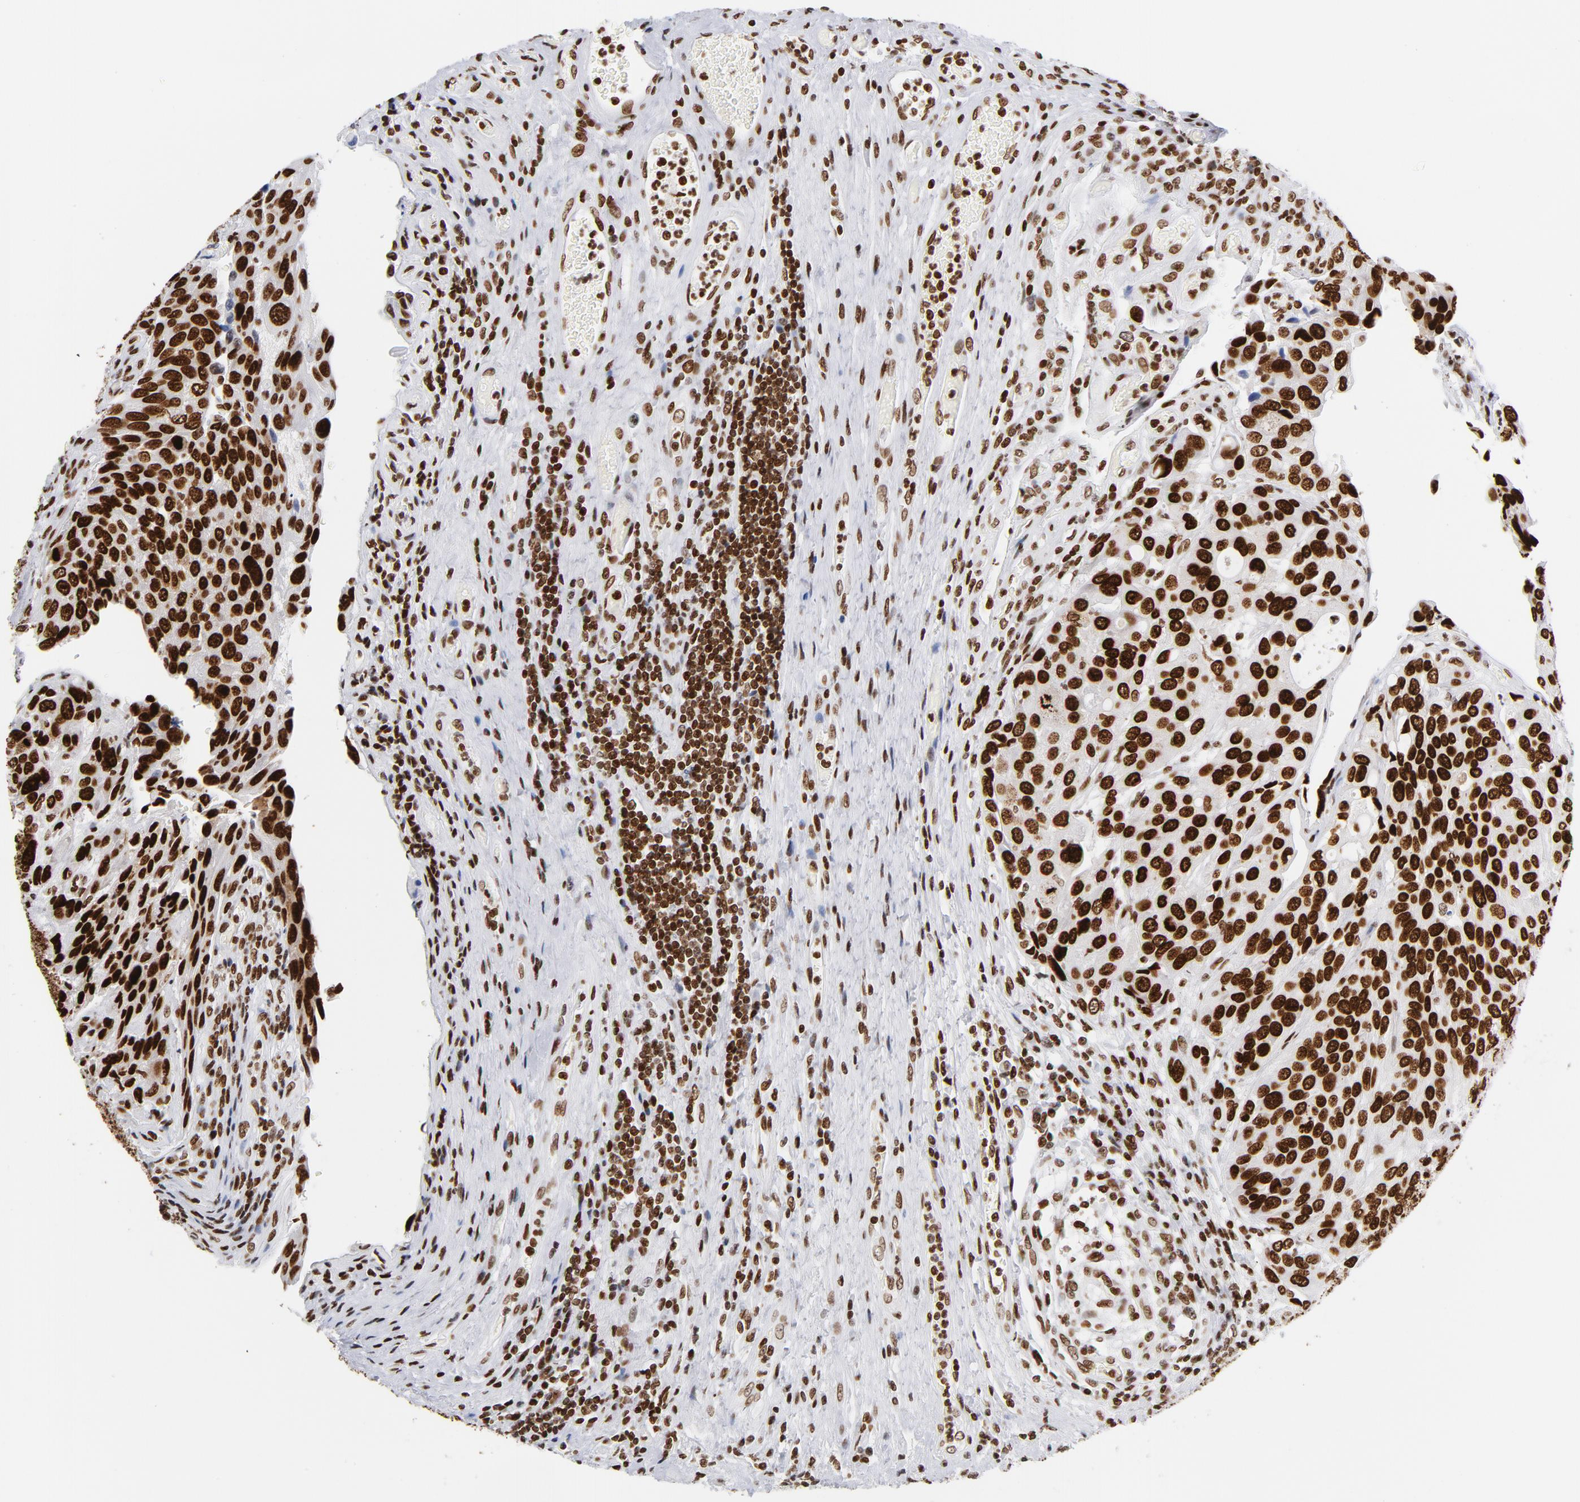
{"staining": {"intensity": "strong", "quantity": ">75%", "location": "nuclear"}, "tissue": "urothelial cancer", "cell_type": "Tumor cells", "image_type": "cancer", "snomed": [{"axis": "morphology", "description": "Urothelial carcinoma, High grade"}, {"axis": "topography", "description": "Urinary bladder"}], "caption": "This image shows immunohistochemistry (IHC) staining of human high-grade urothelial carcinoma, with high strong nuclear positivity in approximately >75% of tumor cells.", "gene": "TOP2B", "patient": {"sex": "male", "age": 50}}